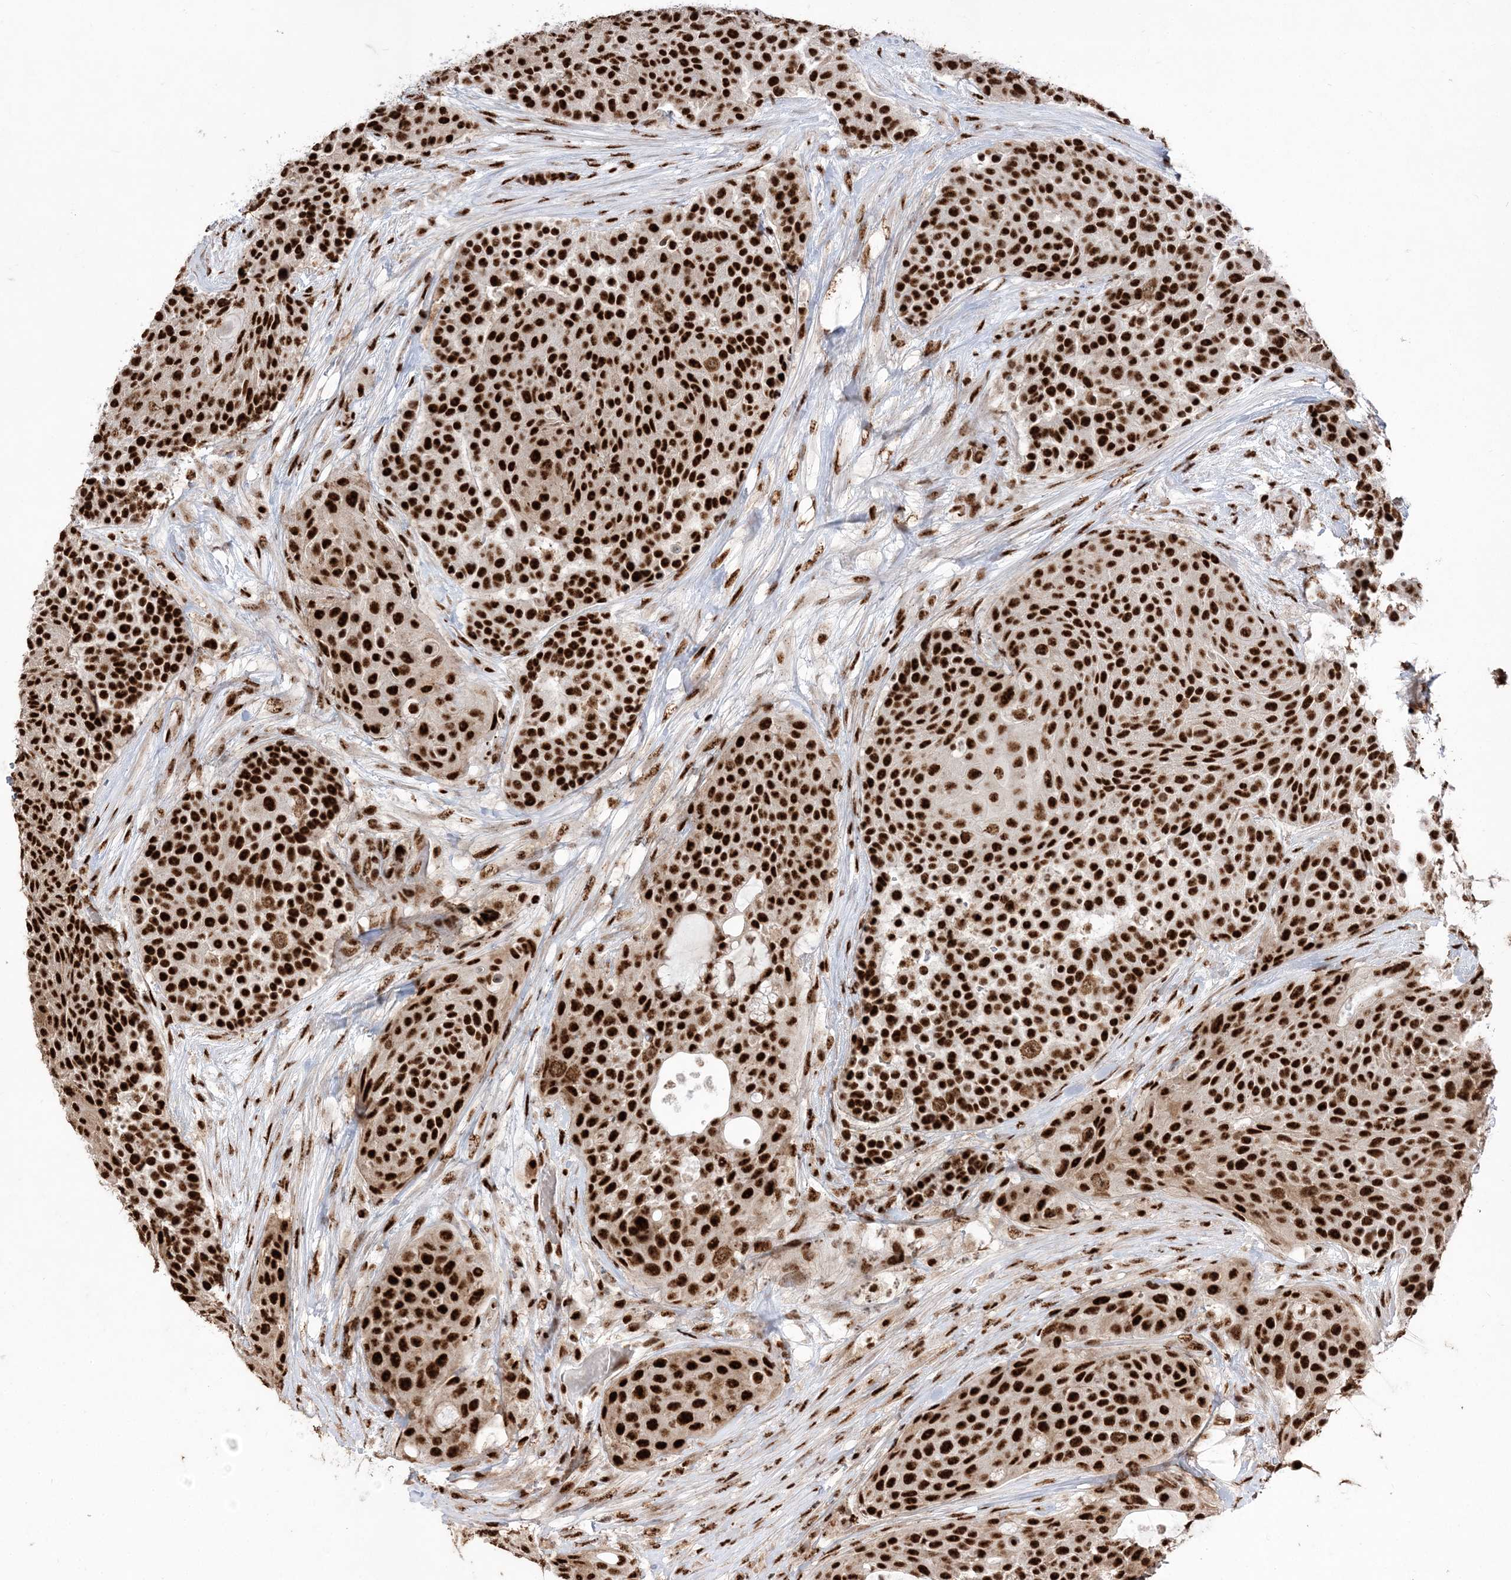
{"staining": {"intensity": "strong", "quantity": ">75%", "location": "nuclear"}, "tissue": "urothelial cancer", "cell_type": "Tumor cells", "image_type": "cancer", "snomed": [{"axis": "morphology", "description": "Urothelial carcinoma, High grade"}, {"axis": "topography", "description": "Urinary bladder"}], "caption": "A high-resolution histopathology image shows immunohistochemistry staining of high-grade urothelial carcinoma, which shows strong nuclear staining in about >75% of tumor cells. The protein is stained brown, and the nuclei are stained in blue (DAB IHC with brightfield microscopy, high magnification).", "gene": "RBM17", "patient": {"sex": "female", "age": 63}}